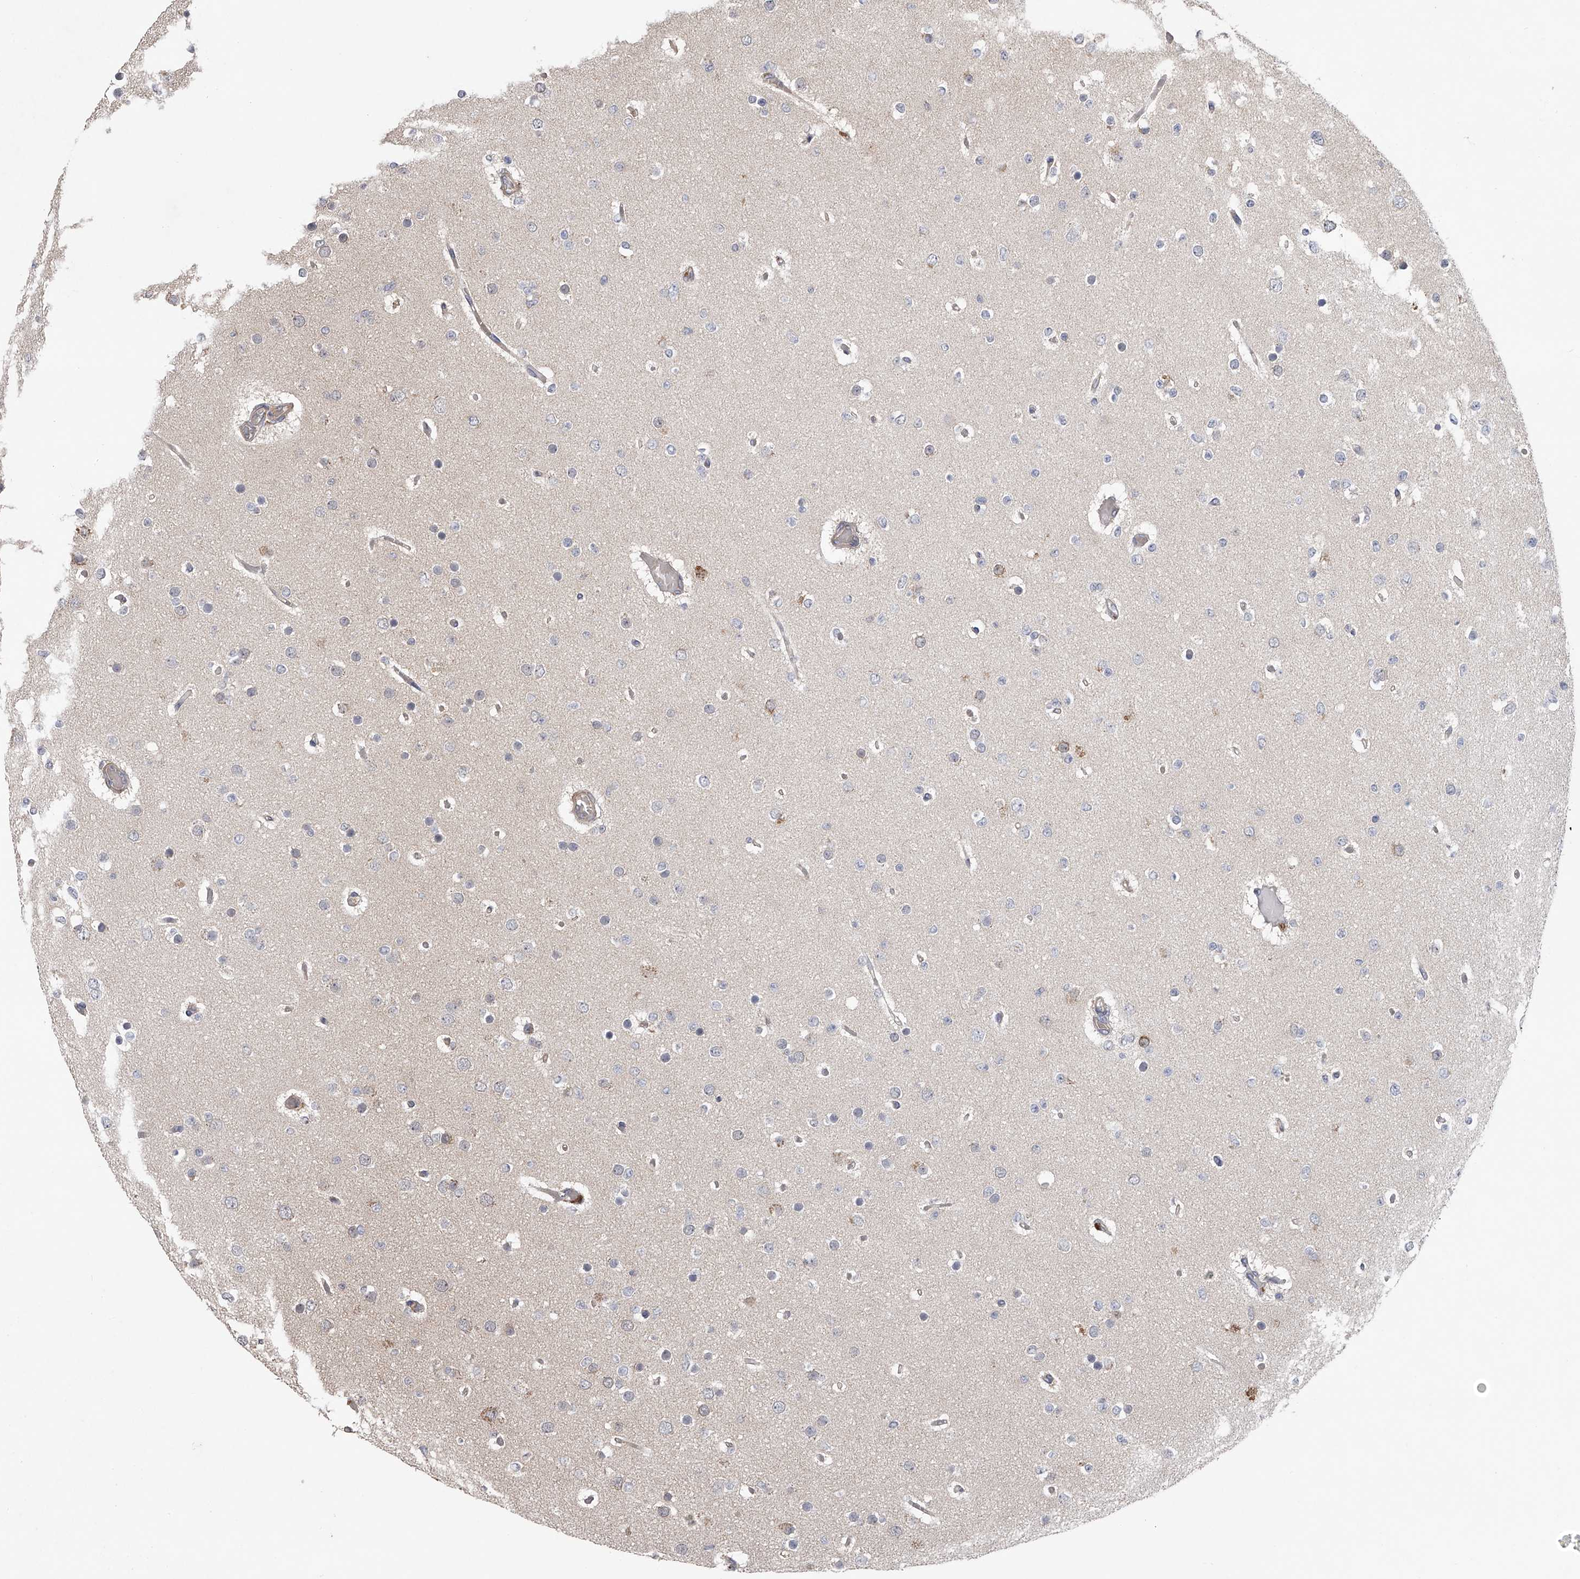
{"staining": {"intensity": "negative", "quantity": "none", "location": "none"}, "tissue": "glioma", "cell_type": "Tumor cells", "image_type": "cancer", "snomed": [{"axis": "morphology", "description": "Glioma, malignant, Low grade"}, {"axis": "topography", "description": "Brain"}], "caption": "An immunohistochemistry photomicrograph of glioma is shown. There is no staining in tumor cells of glioma.", "gene": "CFAP298", "patient": {"sex": "female", "age": 22}}